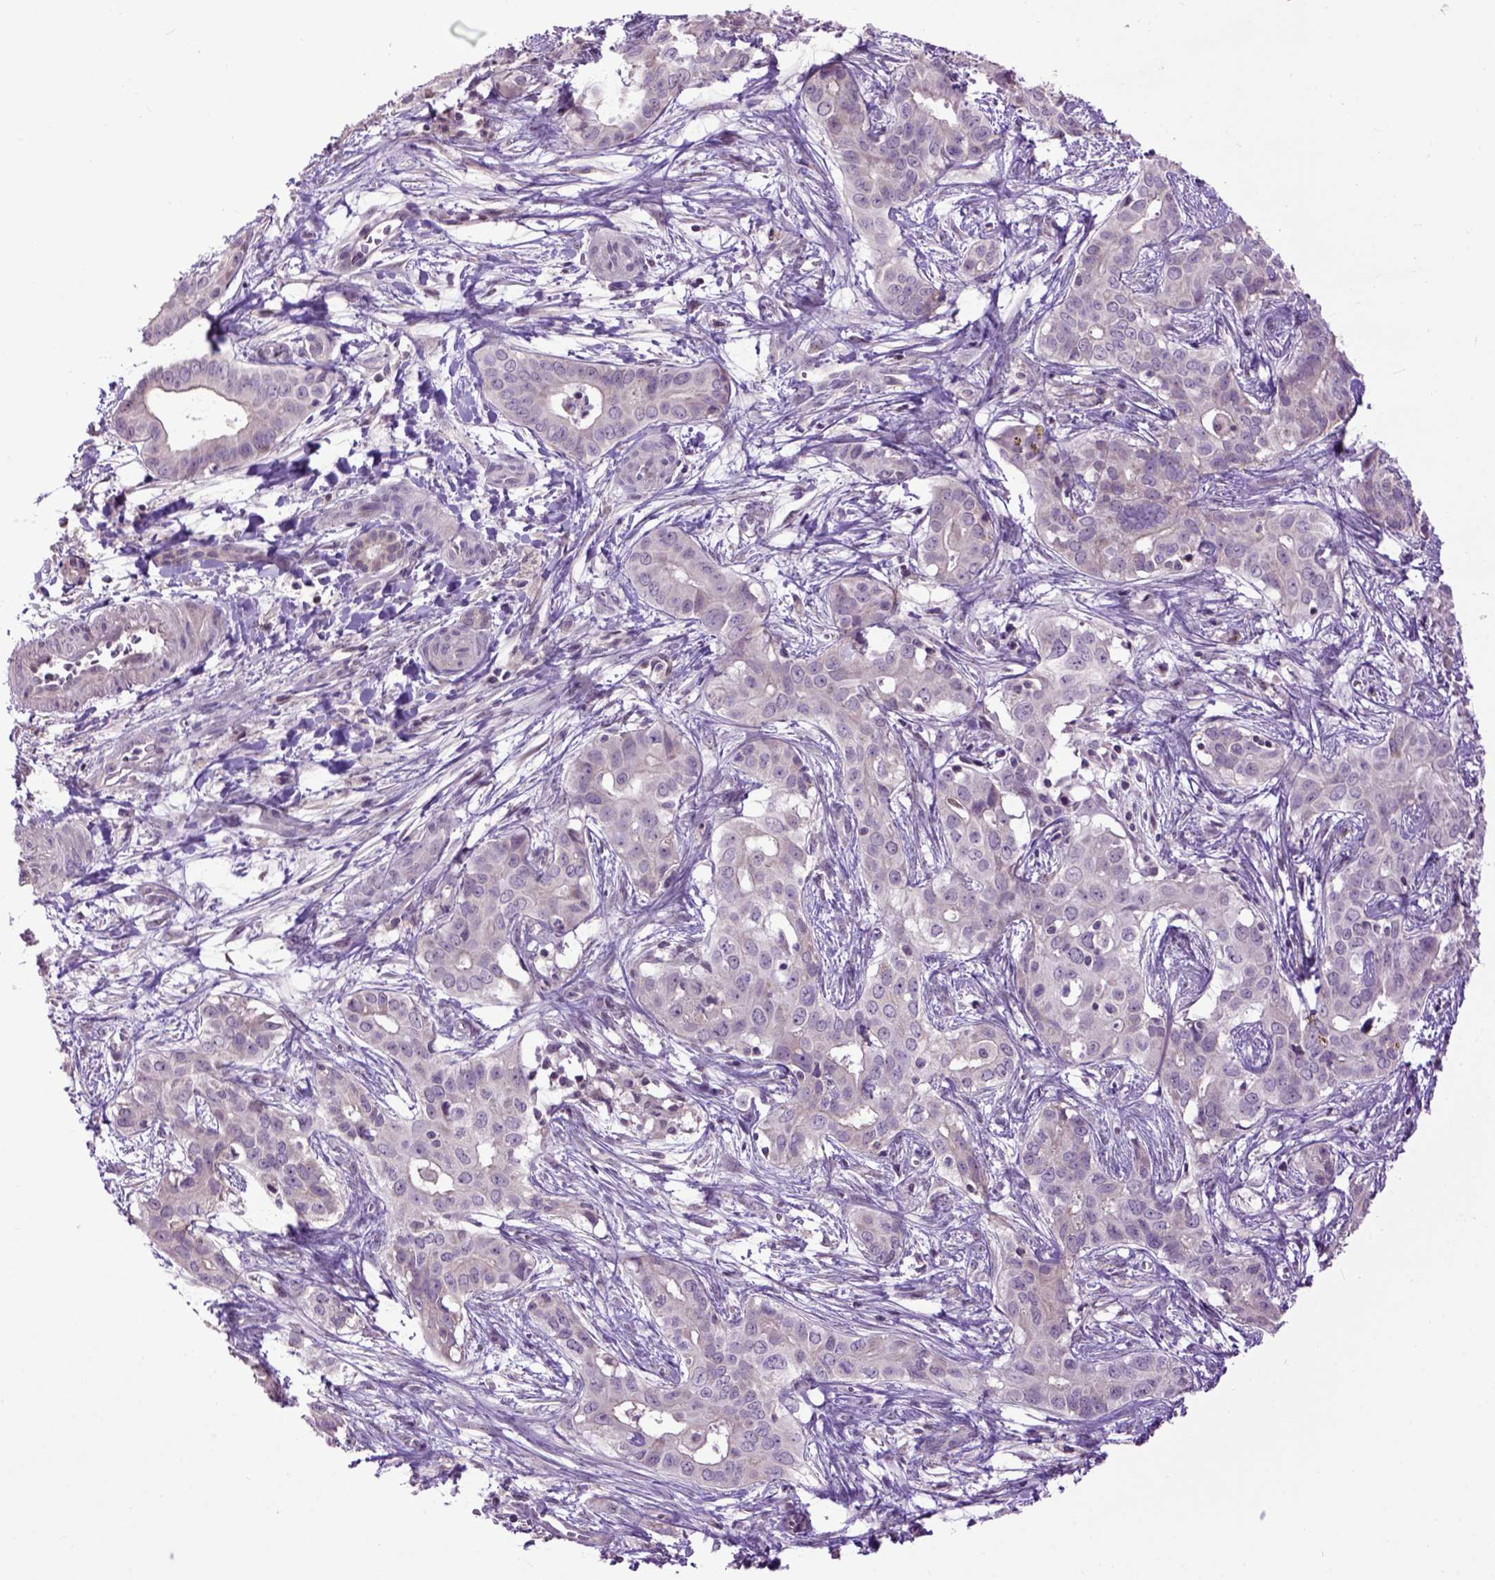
{"staining": {"intensity": "negative", "quantity": "none", "location": "none"}, "tissue": "liver cancer", "cell_type": "Tumor cells", "image_type": "cancer", "snomed": [{"axis": "morphology", "description": "Cholangiocarcinoma"}, {"axis": "topography", "description": "Liver"}], "caption": "High power microscopy micrograph of an immunohistochemistry image of liver cancer, revealing no significant expression in tumor cells.", "gene": "EMILIN3", "patient": {"sex": "female", "age": 65}}